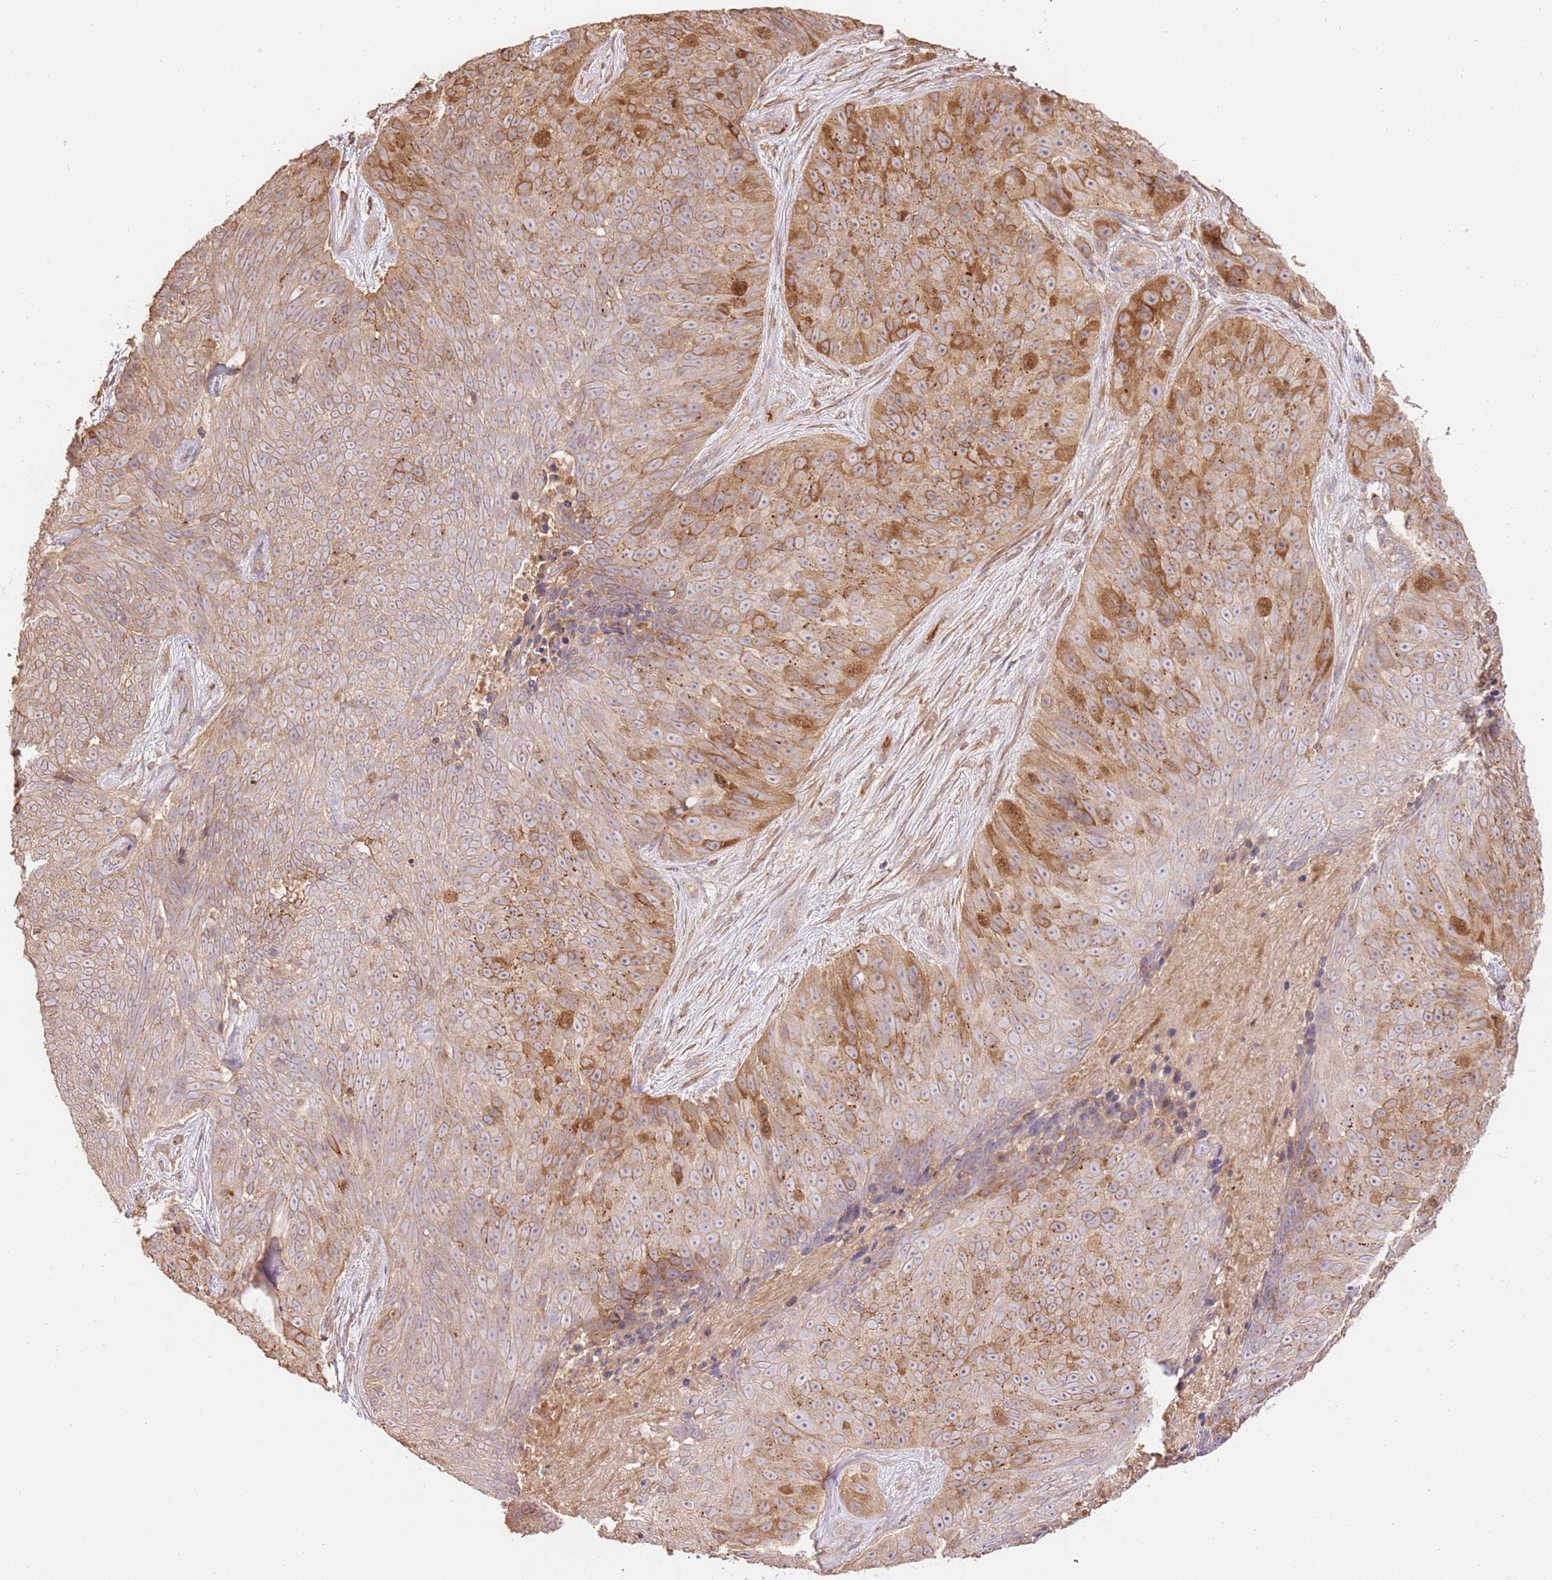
{"staining": {"intensity": "moderate", "quantity": ">75%", "location": "cytoplasmic/membranous"}, "tissue": "skin cancer", "cell_type": "Tumor cells", "image_type": "cancer", "snomed": [{"axis": "morphology", "description": "Squamous cell carcinoma, NOS"}, {"axis": "topography", "description": "Skin"}], "caption": "IHC (DAB) staining of human squamous cell carcinoma (skin) displays moderate cytoplasmic/membranous protein staining in about >75% of tumor cells. The staining was performed using DAB (3,3'-diaminobenzidine), with brown indicating positive protein expression. Nuclei are stained blue with hematoxylin.", "gene": "CEP55", "patient": {"sex": "female", "age": 87}}